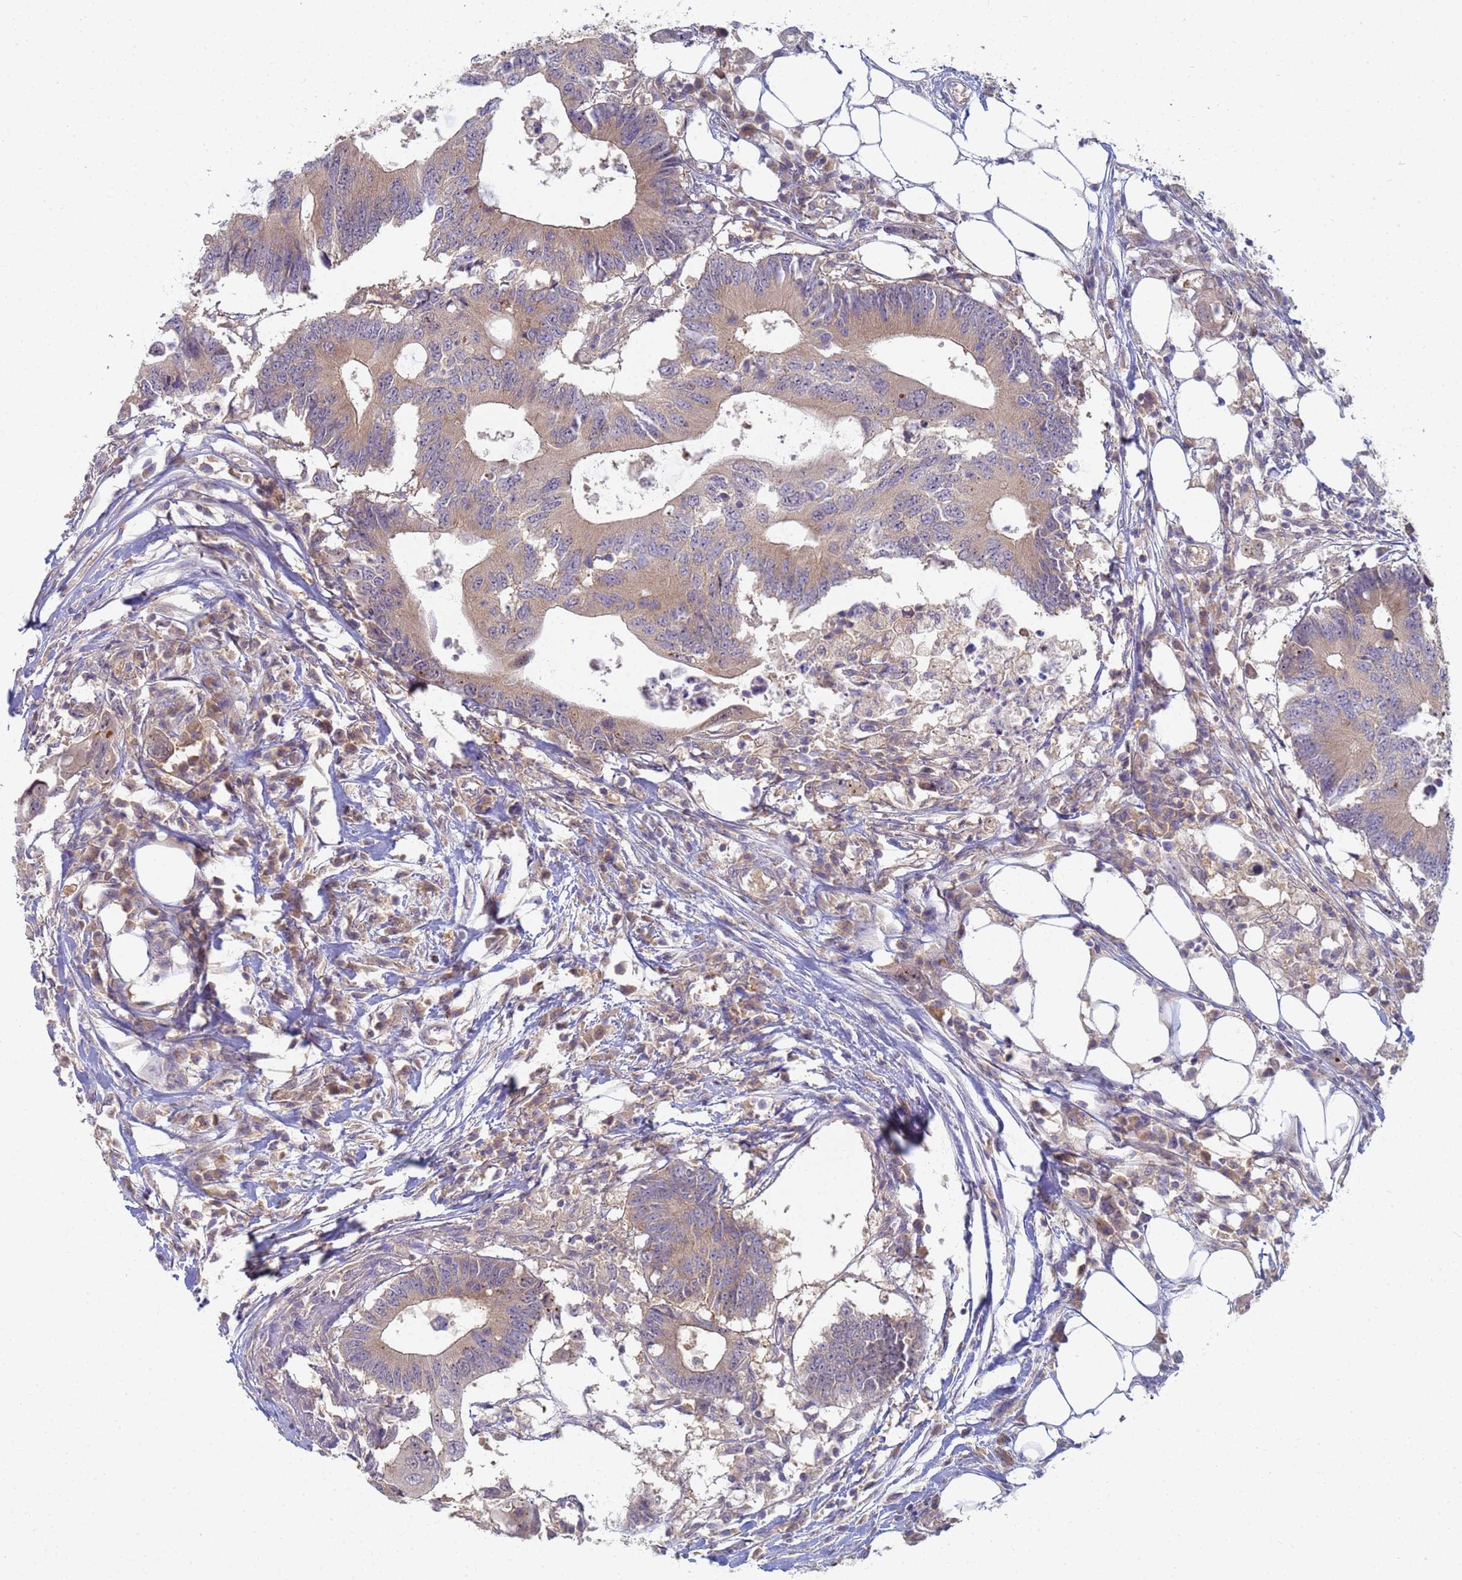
{"staining": {"intensity": "weak", "quantity": "25%-75%", "location": "cytoplasmic/membranous"}, "tissue": "colorectal cancer", "cell_type": "Tumor cells", "image_type": "cancer", "snomed": [{"axis": "morphology", "description": "Adenocarcinoma, NOS"}, {"axis": "topography", "description": "Colon"}], "caption": "A photomicrograph showing weak cytoplasmic/membranous expression in about 25%-75% of tumor cells in colorectal cancer, as visualized by brown immunohistochemical staining.", "gene": "SHARPIN", "patient": {"sex": "male", "age": 71}}